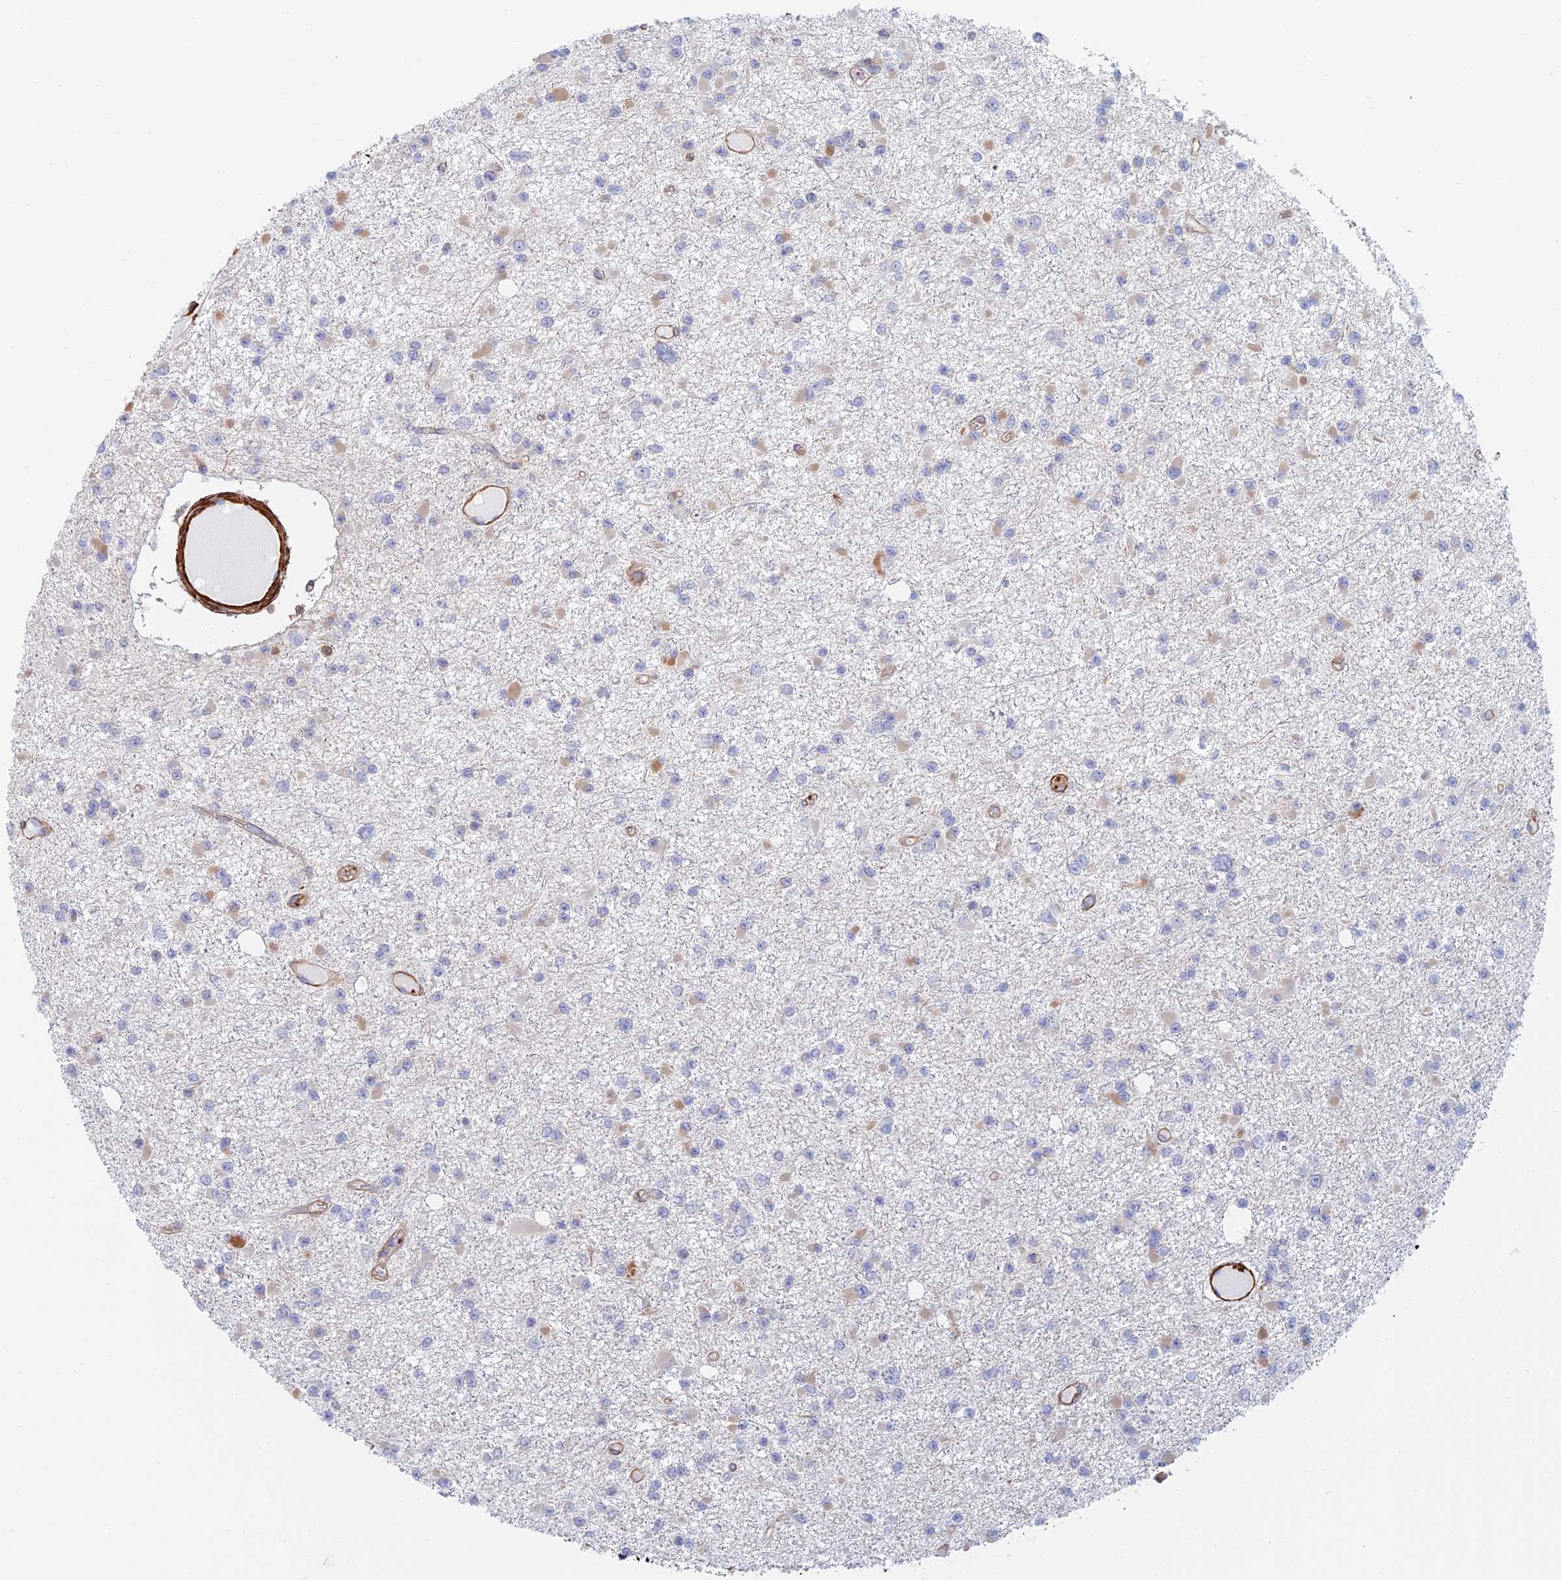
{"staining": {"intensity": "moderate", "quantity": "<25%", "location": "cytoplasmic/membranous"}, "tissue": "glioma", "cell_type": "Tumor cells", "image_type": "cancer", "snomed": [{"axis": "morphology", "description": "Glioma, malignant, Low grade"}, {"axis": "topography", "description": "Brain"}], "caption": "Brown immunohistochemical staining in malignant glioma (low-grade) demonstrates moderate cytoplasmic/membranous expression in approximately <25% of tumor cells.", "gene": "PAK4", "patient": {"sex": "female", "age": 22}}